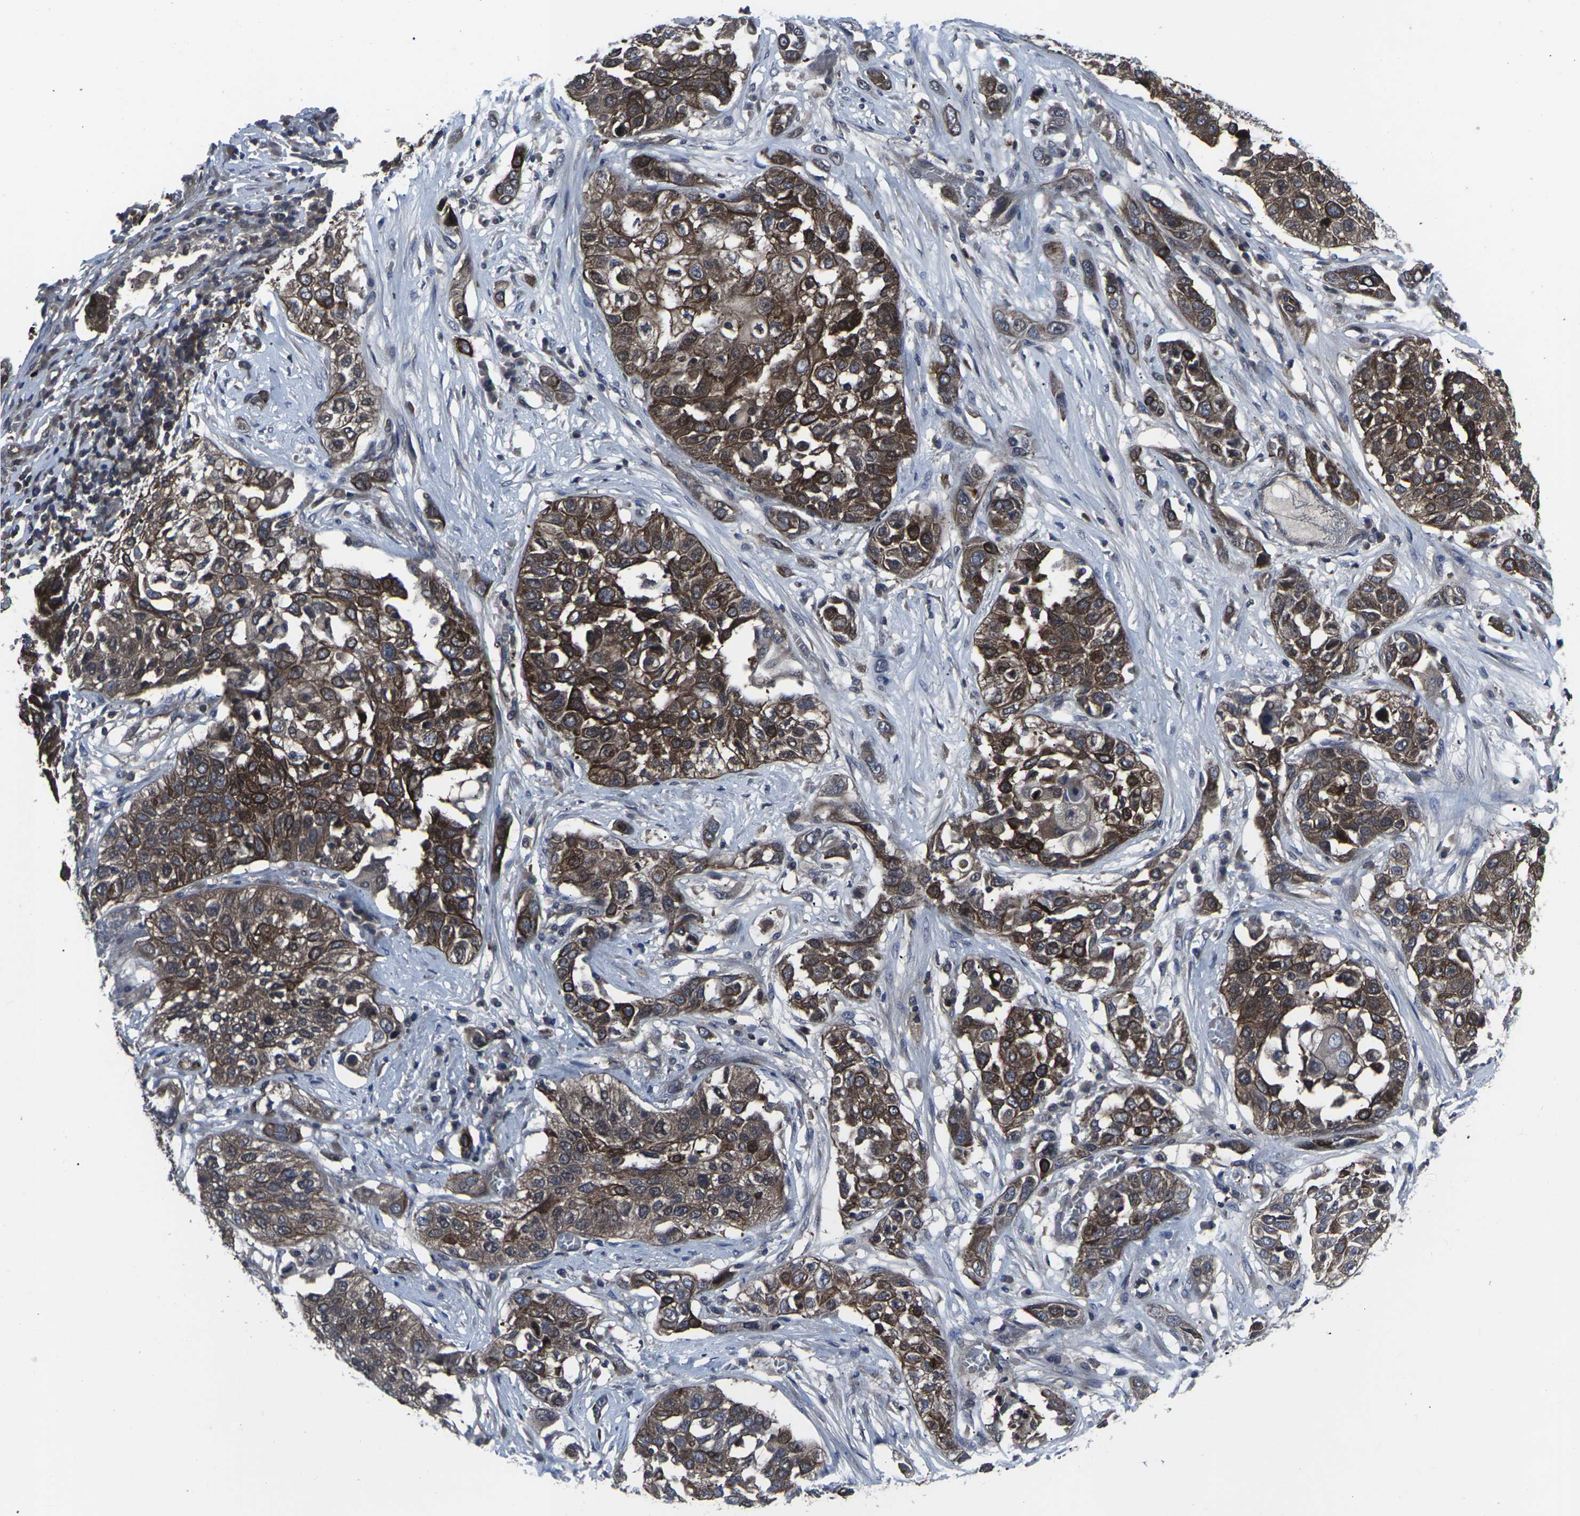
{"staining": {"intensity": "strong", "quantity": ">75%", "location": "cytoplasmic/membranous"}, "tissue": "lung cancer", "cell_type": "Tumor cells", "image_type": "cancer", "snomed": [{"axis": "morphology", "description": "Squamous cell carcinoma, NOS"}, {"axis": "topography", "description": "Lung"}], "caption": "Immunohistochemical staining of human squamous cell carcinoma (lung) displays high levels of strong cytoplasmic/membranous positivity in about >75% of tumor cells.", "gene": "HPRT1", "patient": {"sex": "male", "age": 71}}